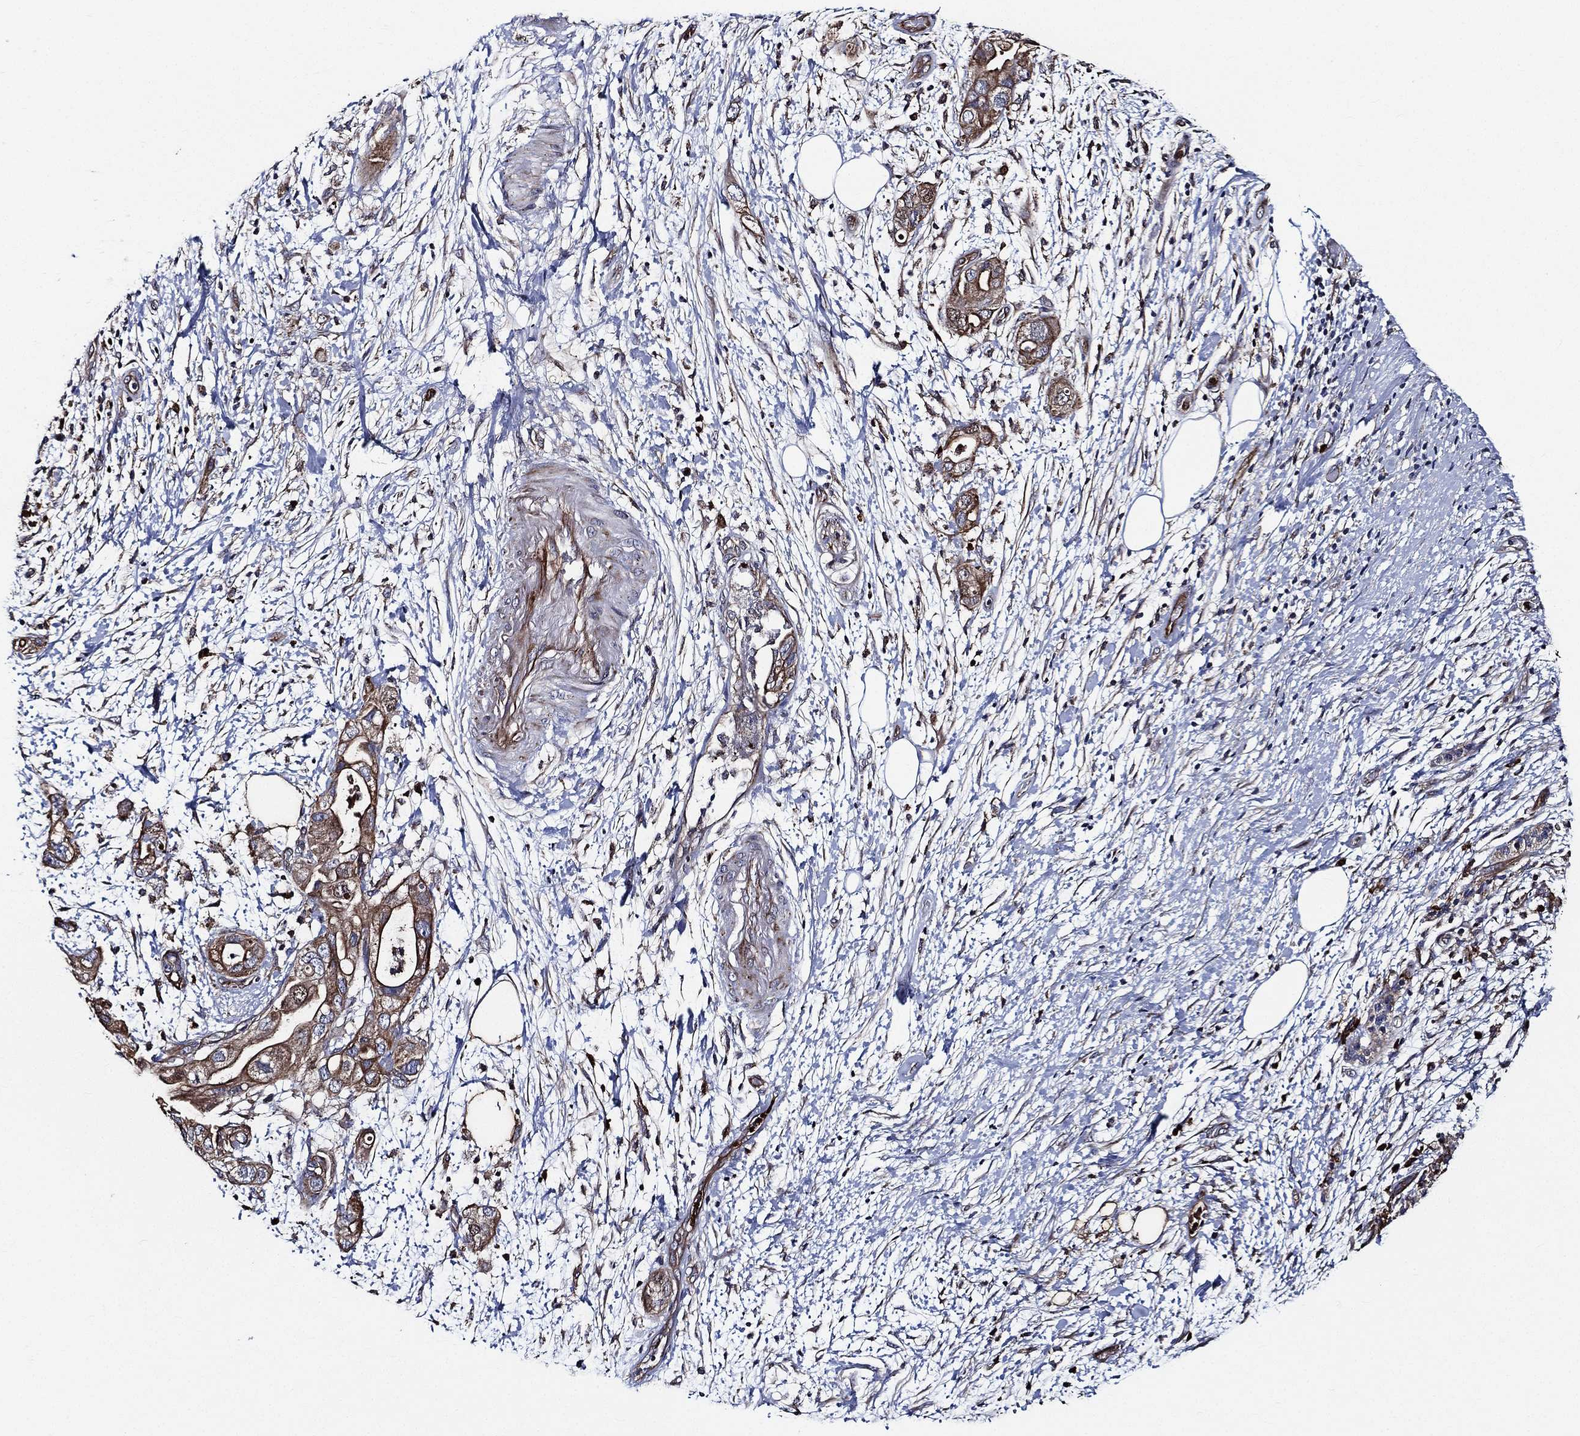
{"staining": {"intensity": "moderate", "quantity": "25%-75%", "location": "cytoplasmic/membranous"}, "tissue": "pancreatic cancer", "cell_type": "Tumor cells", "image_type": "cancer", "snomed": [{"axis": "morphology", "description": "Adenocarcinoma, NOS"}, {"axis": "topography", "description": "Pancreas"}], "caption": "A brown stain highlights moderate cytoplasmic/membranous expression of a protein in pancreatic cancer (adenocarcinoma) tumor cells.", "gene": "KIF20B", "patient": {"sex": "female", "age": 72}}